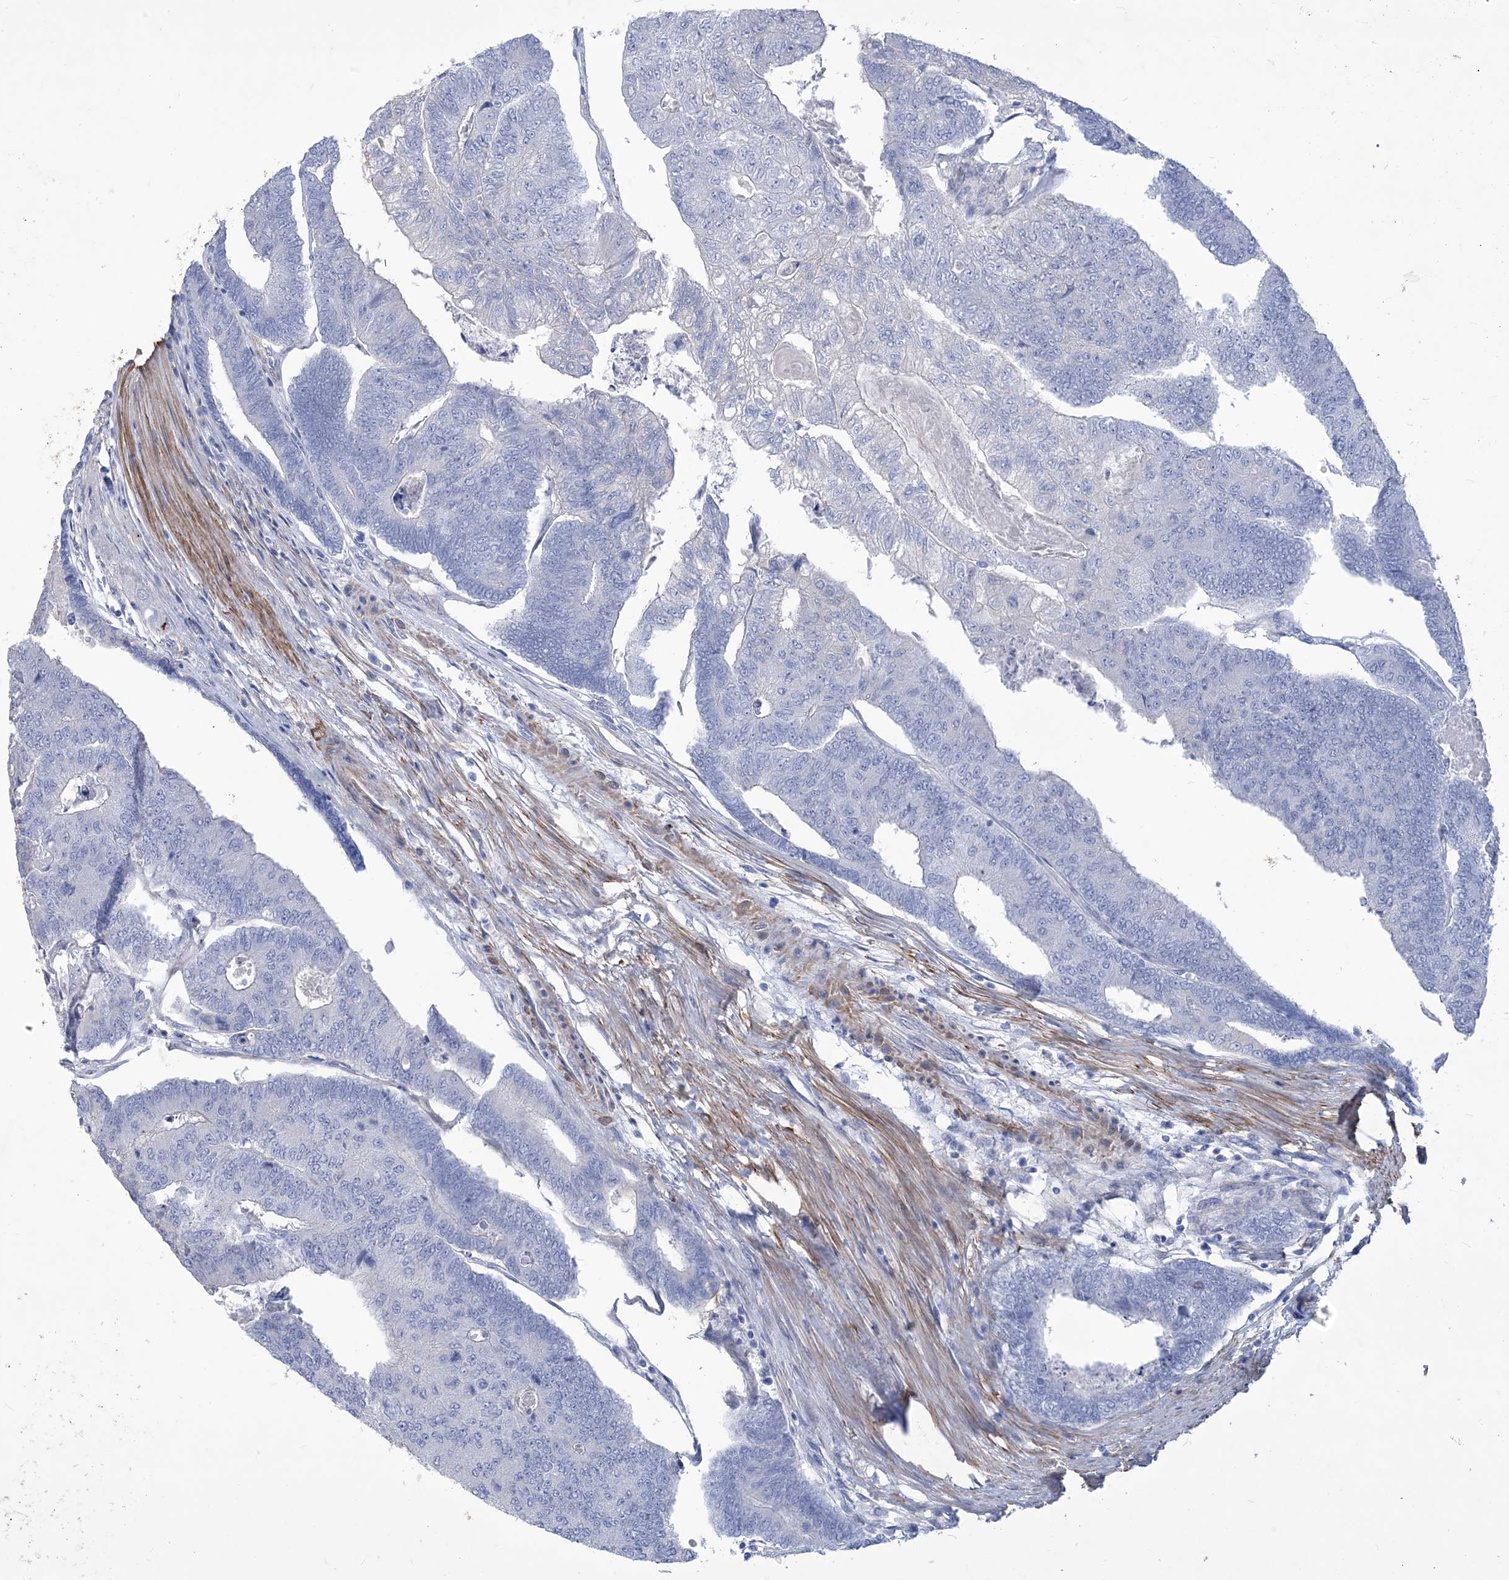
{"staining": {"intensity": "negative", "quantity": "none", "location": "none"}, "tissue": "colorectal cancer", "cell_type": "Tumor cells", "image_type": "cancer", "snomed": [{"axis": "morphology", "description": "Adenocarcinoma, NOS"}, {"axis": "topography", "description": "Colon"}], "caption": "Immunohistochemistry (IHC) photomicrograph of human colorectal cancer (adenocarcinoma) stained for a protein (brown), which displays no staining in tumor cells. The staining is performed using DAB (3,3'-diaminobenzidine) brown chromogen with nuclei counter-stained in using hematoxylin.", "gene": "WDR74", "patient": {"sex": "female", "age": 67}}